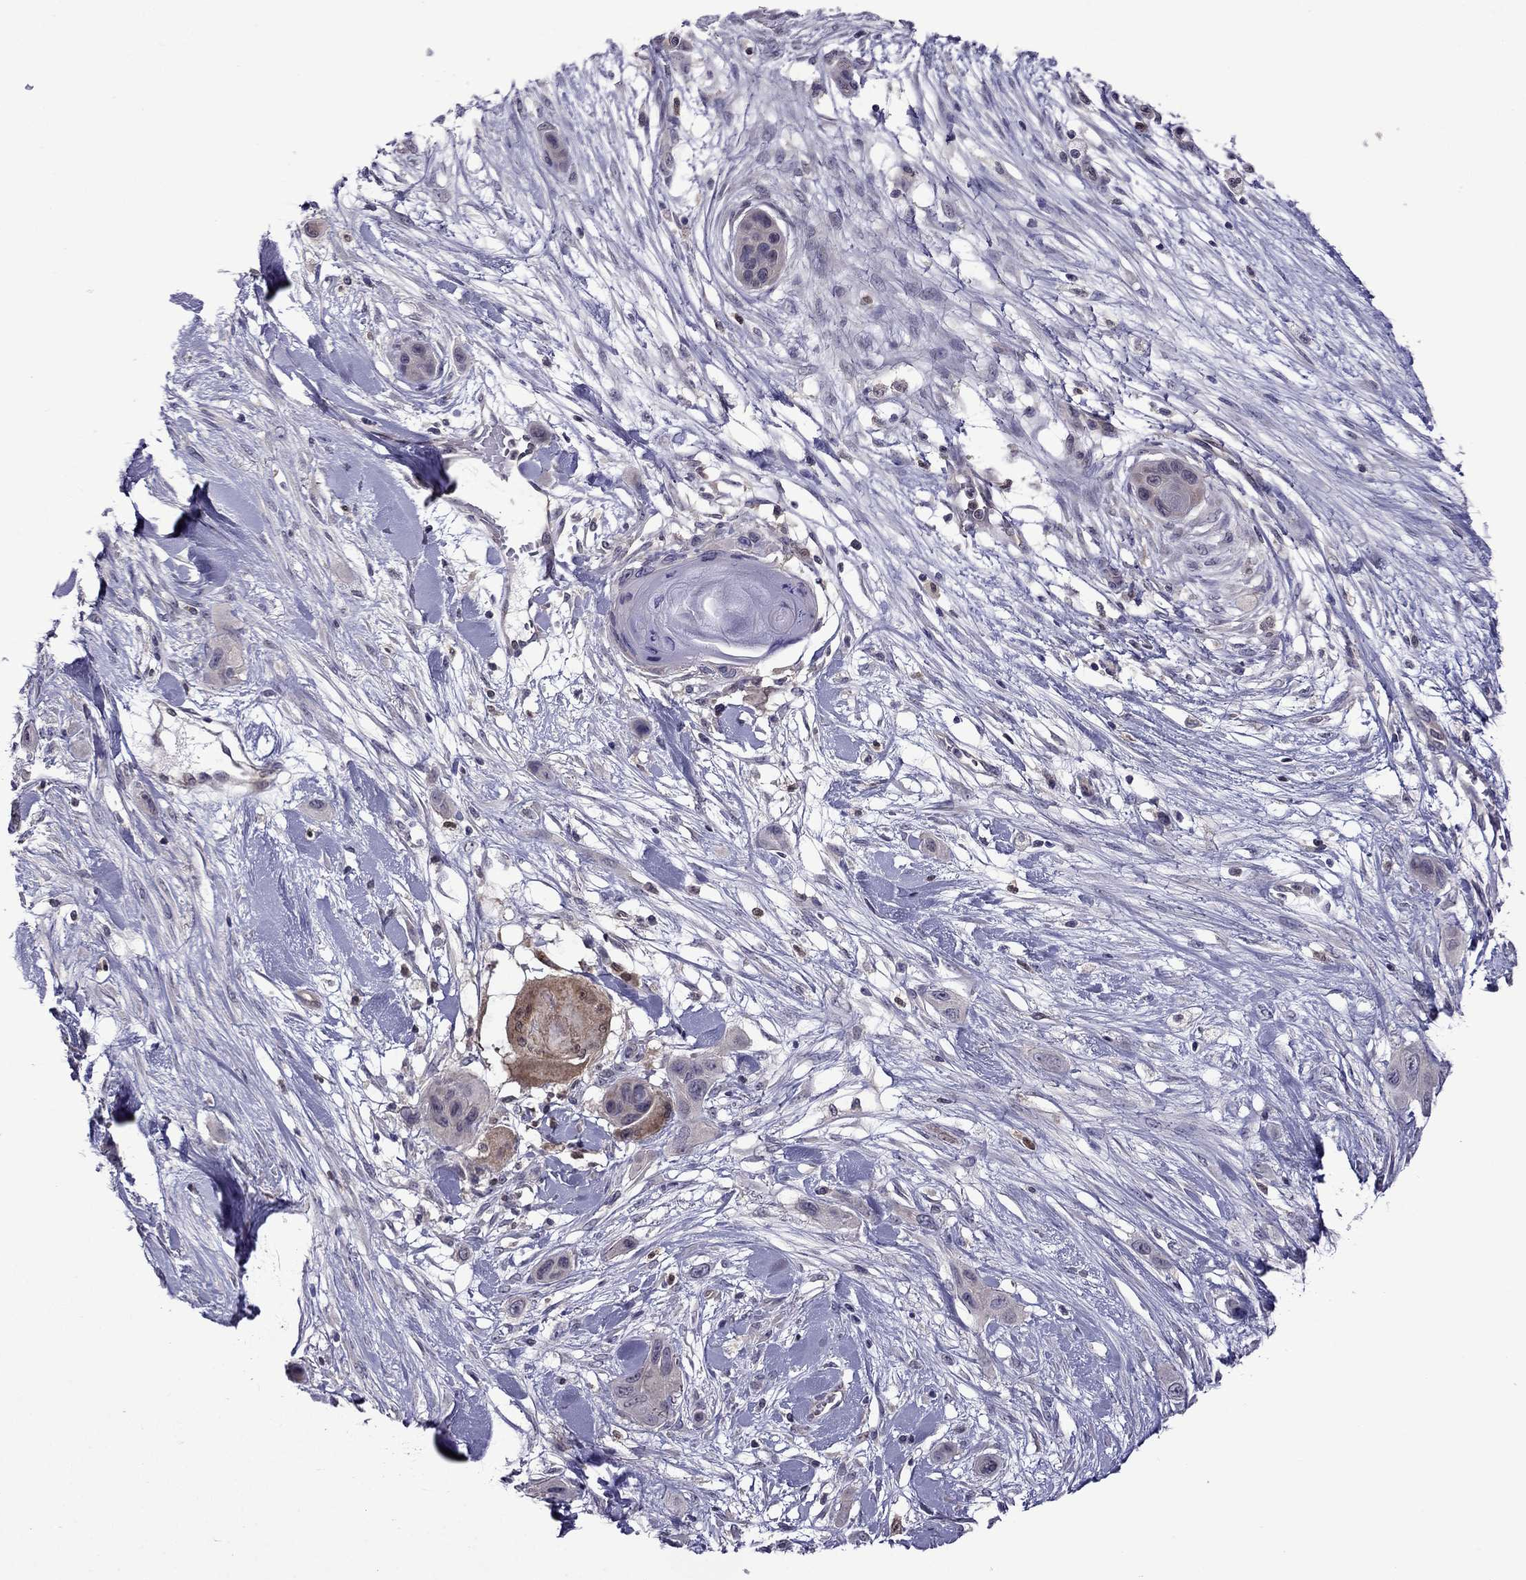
{"staining": {"intensity": "weak", "quantity": ">75%", "location": "cytoplasmic/membranous"}, "tissue": "skin cancer", "cell_type": "Tumor cells", "image_type": "cancer", "snomed": [{"axis": "morphology", "description": "Squamous cell carcinoma, NOS"}, {"axis": "topography", "description": "Skin"}], "caption": "Brown immunohistochemical staining in human squamous cell carcinoma (skin) displays weak cytoplasmic/membranous positivity in approximately >75% of tumor cells. (Brightfield microscopy of DAB IHC at high magnification).", "gene": "CDK5", "patient": {"sex": "male", "age": 79}}